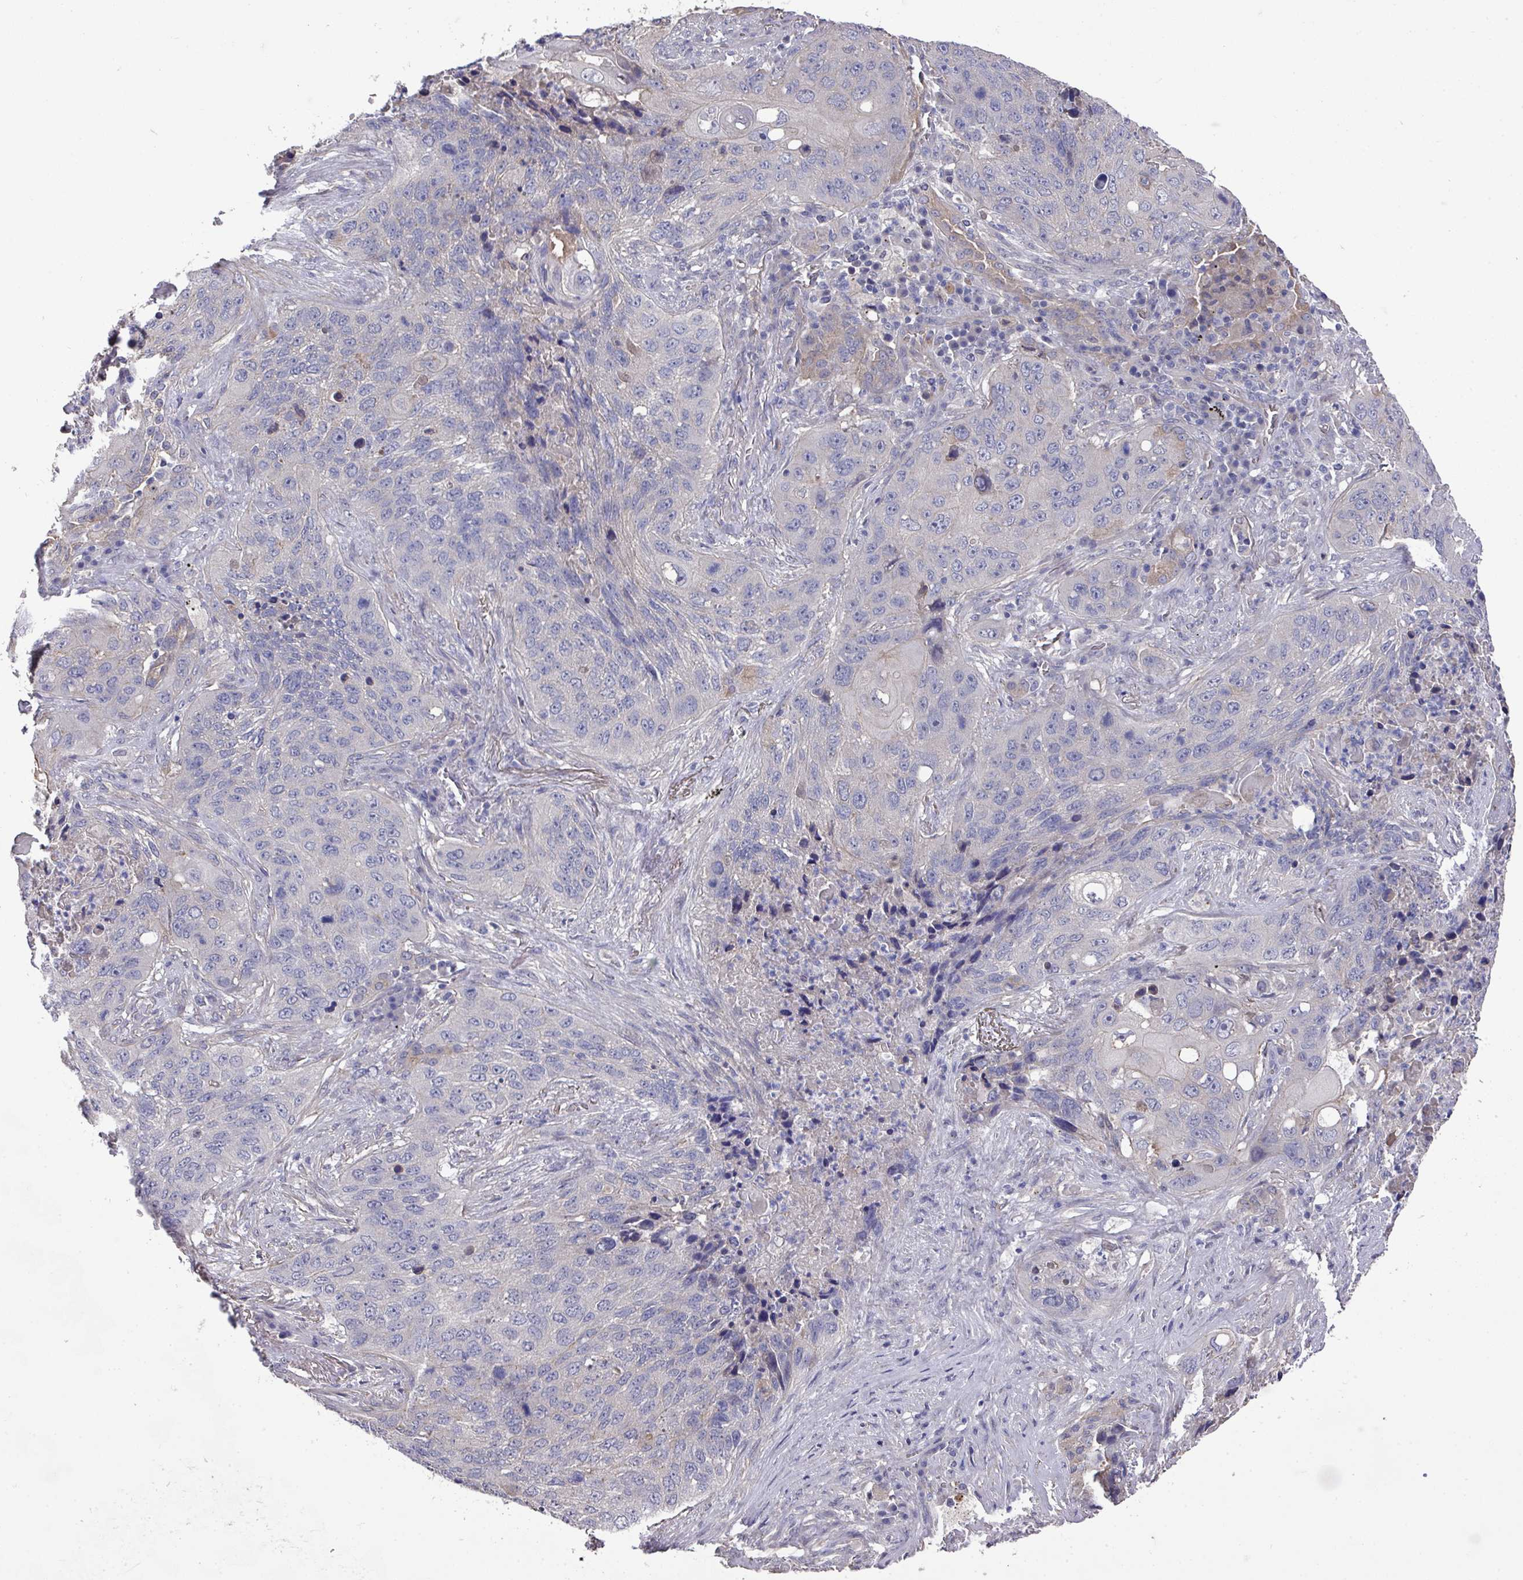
{"staining": {"intensity": "negative", "quantity": "none", "location": "none"}, "tissue": "lung cancer", "cell_type": "Tumor cells", "image_type": "cancer", "snomed": [{"axis": "morphology", "description": "Squamous cell carcinoma, NOS"}, {"axis": "topography", "description": "Lung"}], "caption": "This is an immunohistochemistry (IHC) image of squamous cell carcinoma (lung). There is no staining in tumor cells.", "gene": "PRR5", "patient": {"sex": "female", "age": 63}}